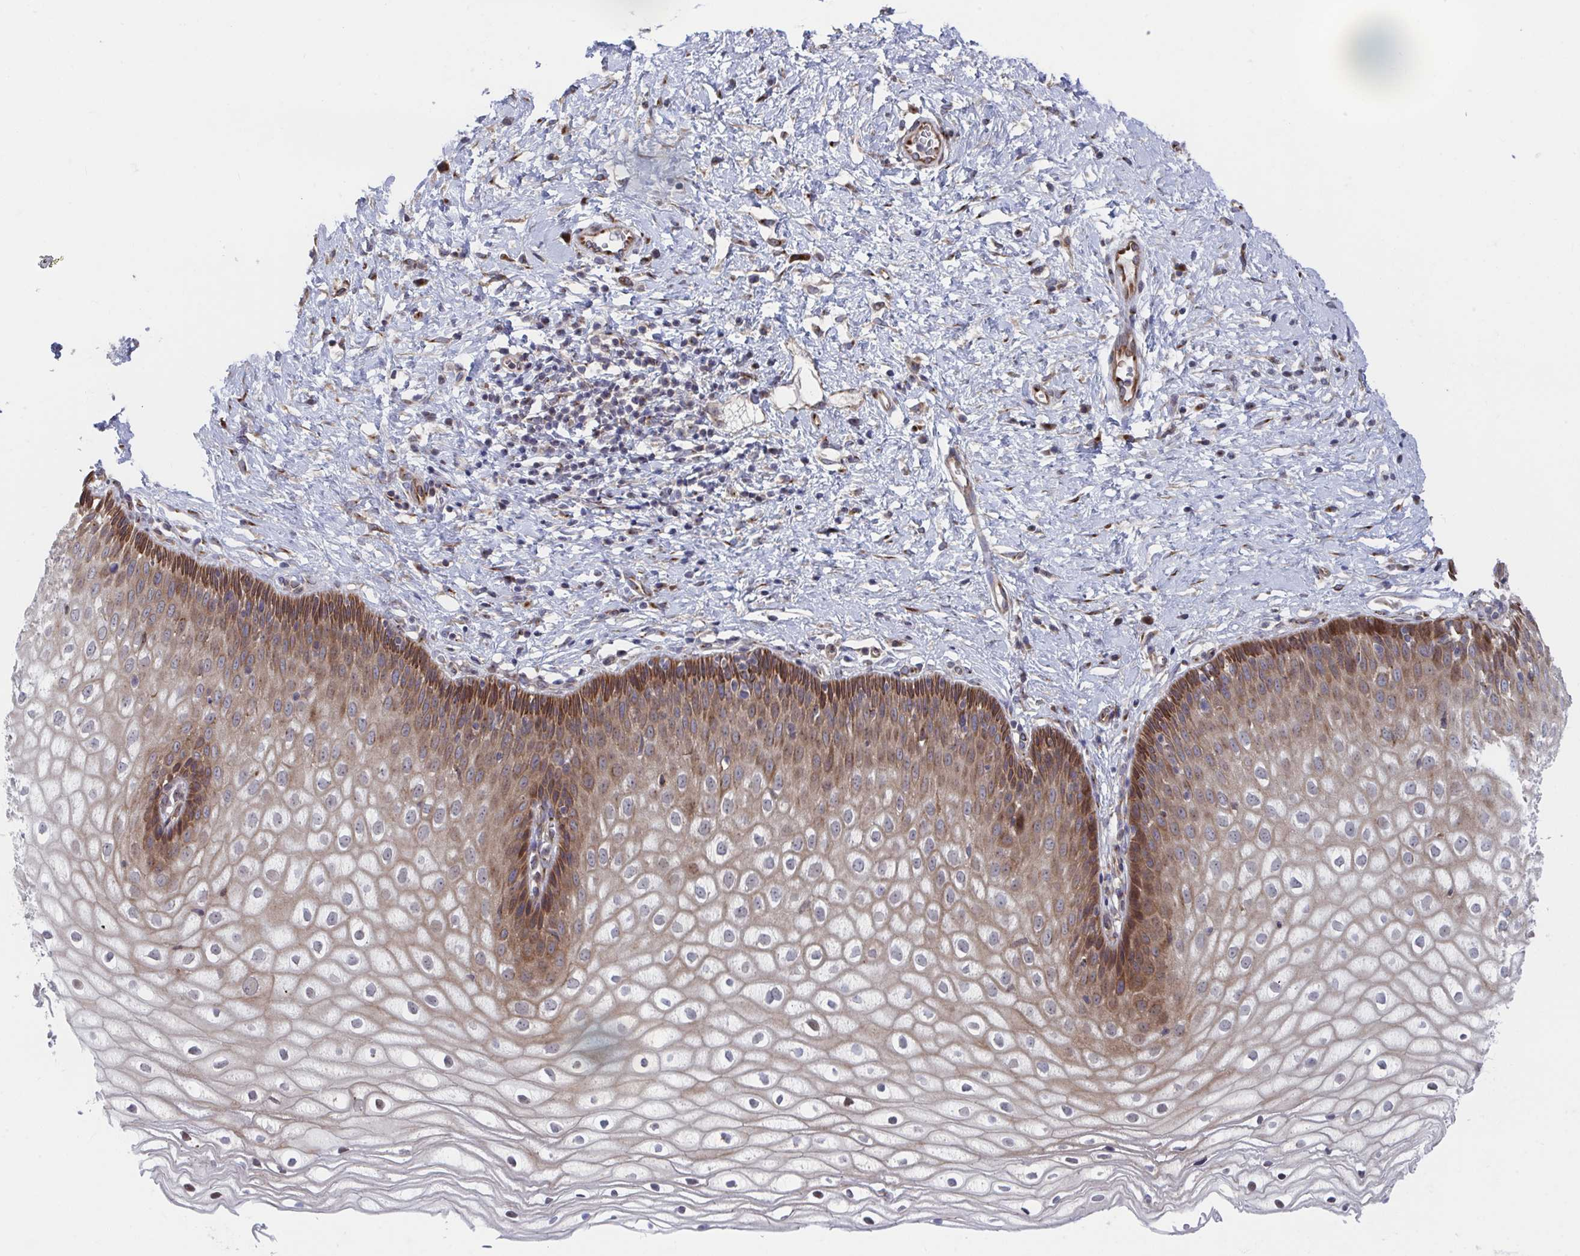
{"staining": {"intensity": "moderate", "quantity": ">75%", "location": "cytoplasmic/membranous"}, "tissue": "cervix", "cell_type": "Glandular cells", "image_type": "normal", "snomed": [{"axis": "morphology", "description": "Normal tissue, NOS"}, {"axis": "topography", "description": "Cervix"}], "caption": "Approximately >75% of glandular cells in unremarkable human cervix reveal moderate cytoplasmic/membranous protein staining as visualized by brown immunohistochemical staining.", "gene": "FJX1", "patient": {"sex": "female", "age": 36}}